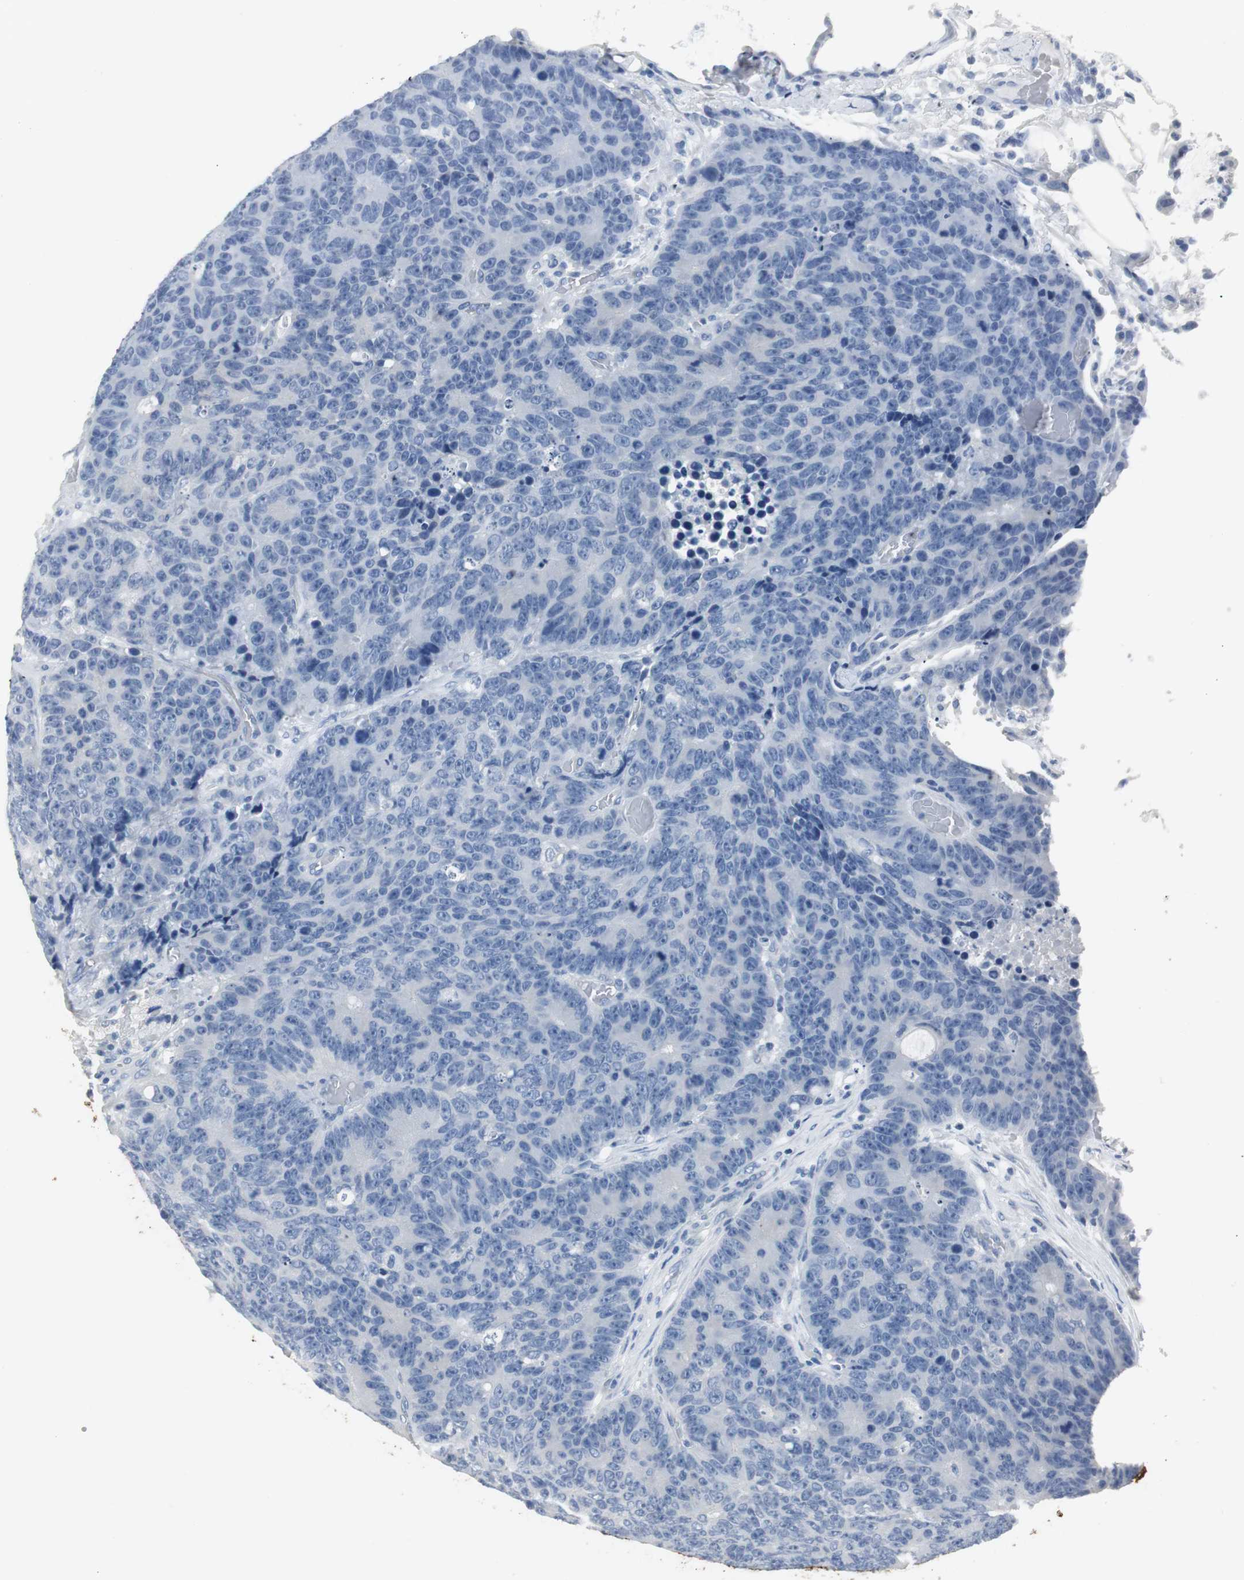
{"staining": {"intensity": "negative", "quantity": "none", "location": "none"}, "tissue": "colorectal cancer", "cell_type": "Tumor cells", "image_type": "cancer", "snomed": [{"axis": "morphology", "description": "Adenocarcinoma, NOS"}, {"axis": "topography", "description": "Colon"}], "caption": "DAB immunohistochemical staining of human colorectal adenocarcinoma displays no significant positivity in tumor cells.", "gene": "LRP2", "patient": {"sex": "female", "age": 86}}